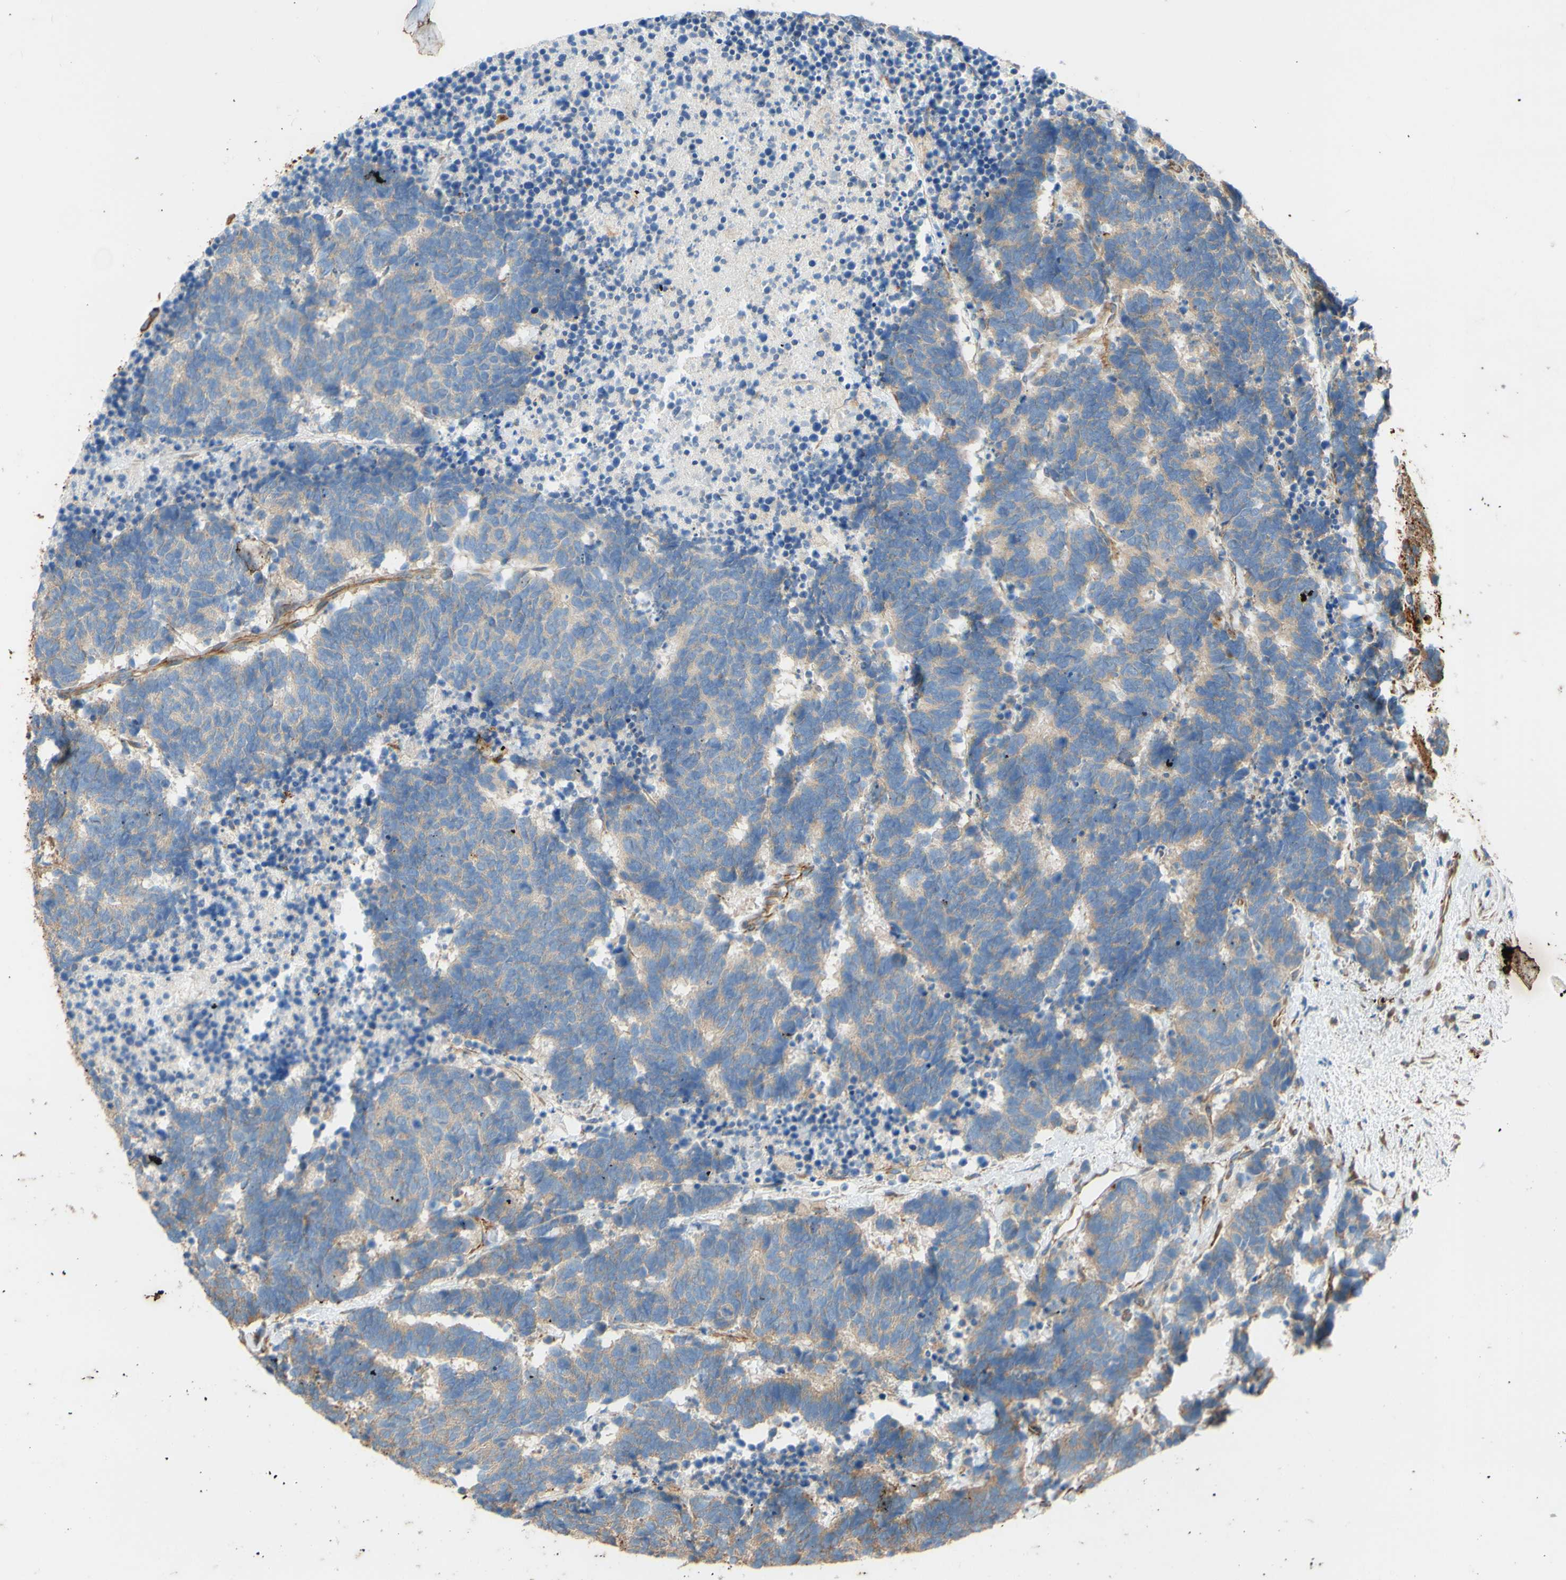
{"staining": {"intensity": "moderate", "quantity": ">75%", "location": "cytoplasmic/membranous"}, "tissue": "carcinoid", "cell_type": "Tumor cells", "image_type": "cancer", "snomed": [{"axis": "morphology", "description": "Carcinoma, NOS"}, {"axis": "morphology", "description": "Carcinoid, malignant, NOS"}, {"axis": "topography", "description": "Urinary bladder"}], "caption": "High-power microscopy captured an IHC image of carcinoid, revealing moderate cytoplasmic/membranous positivity in about >75% of tumor cells.", "gene": "C1orf43", "patient": {"sex": "male", "age": 57}}